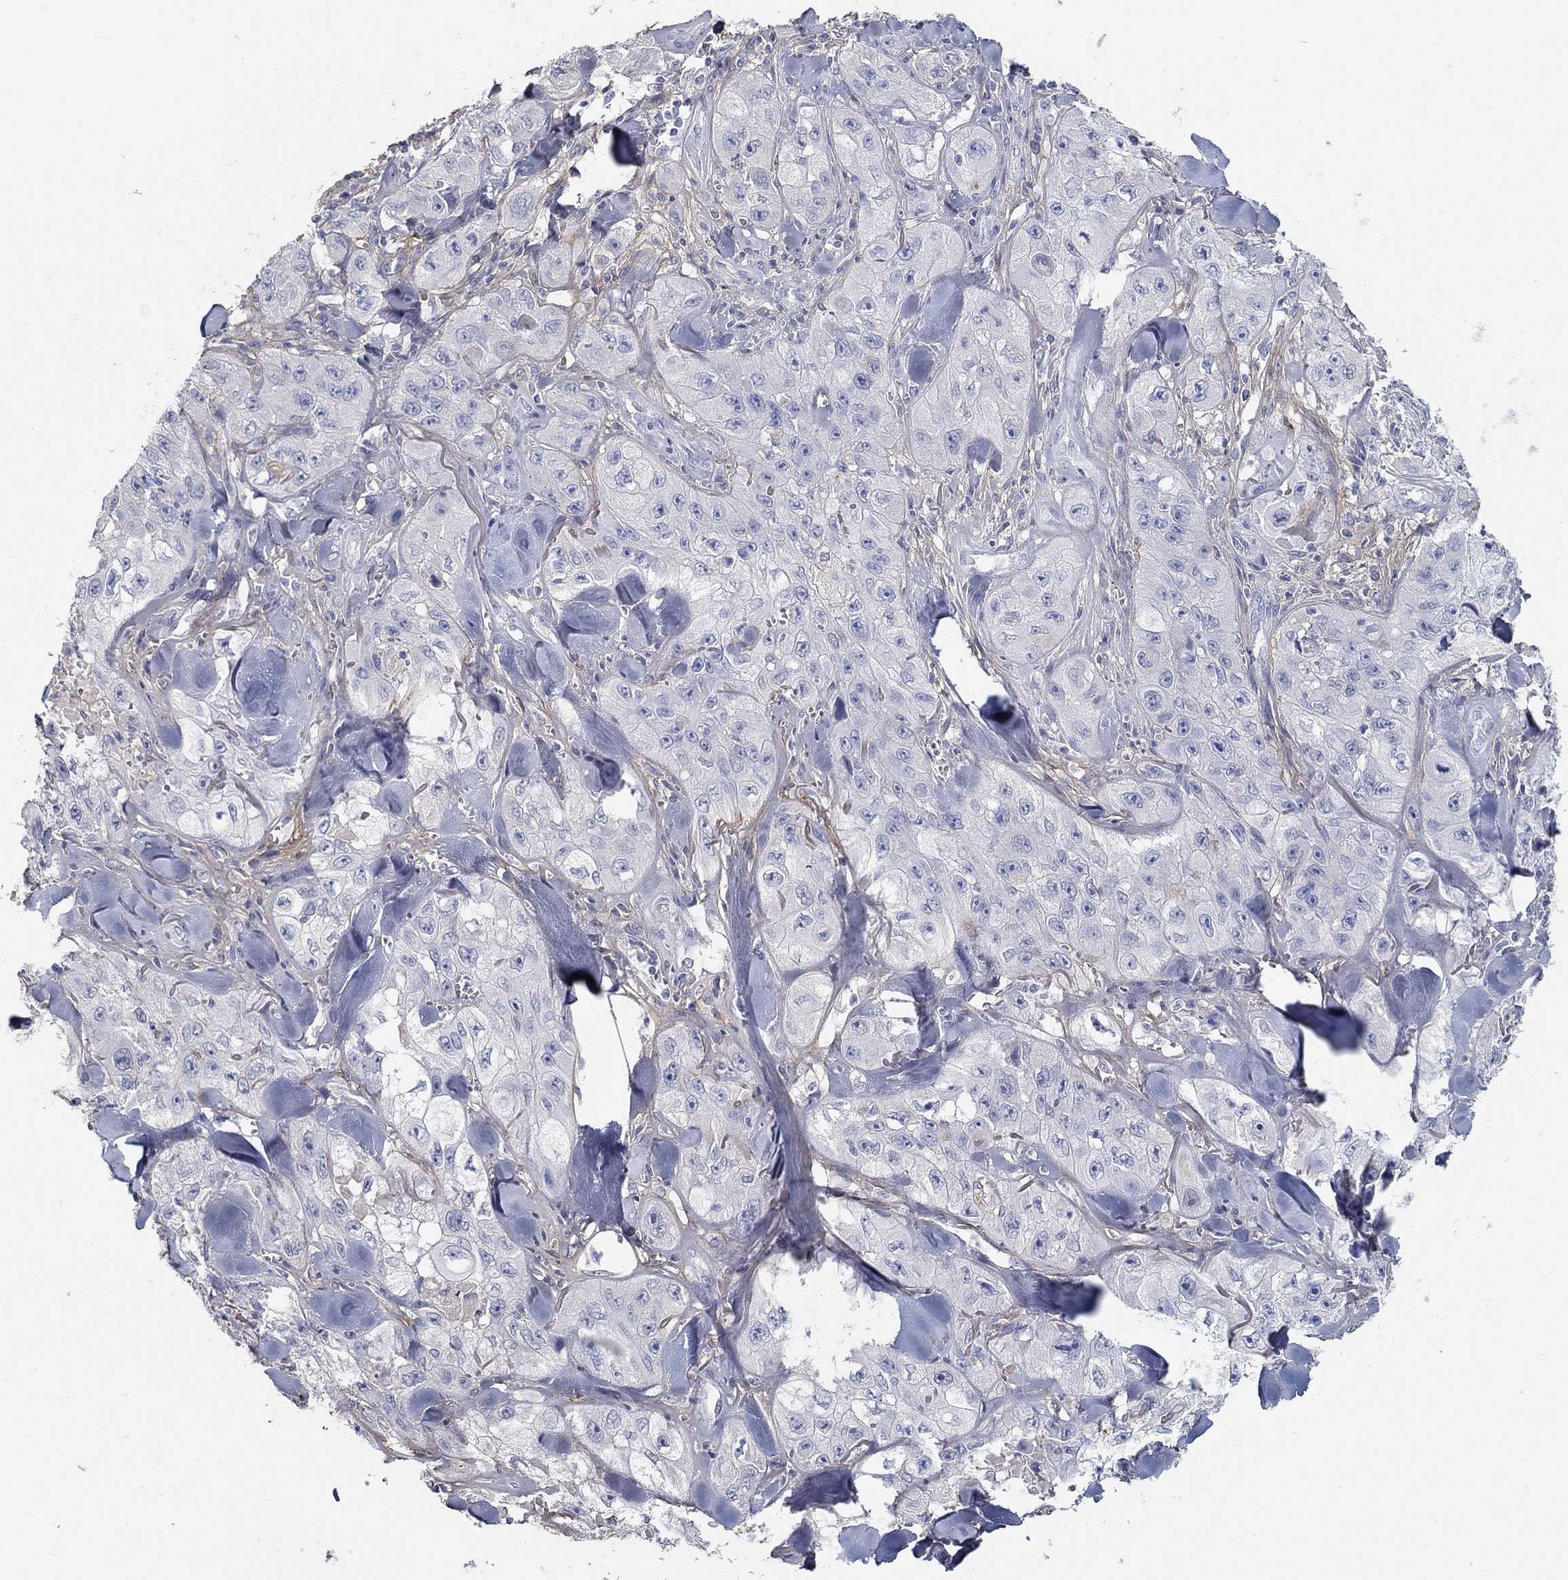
{"staining": {"intensity": "negative", "quantity": "none", "location": "none"}, "tissue": "skin cancer", "cell_type": "Tumor cells", "image_type": "cancer", "snomed": [{"axis": "morphology", "description": "Squamous cell carcinoma, NOS"}, {"axis": "topography", "description": "Skin"}, {"axis": "topography", "description": "Subcutis"}], "caption": "An image of squamous cell carcinoma (skin) stained for a protein displays no brown staining in tumor cells. (DAB (3,3'-diaminobenzidine) IHC visualized using brightfield microscopy, high magnification).", "gene": "FGF2", "patient": {"sex": "male", "age": 73}}